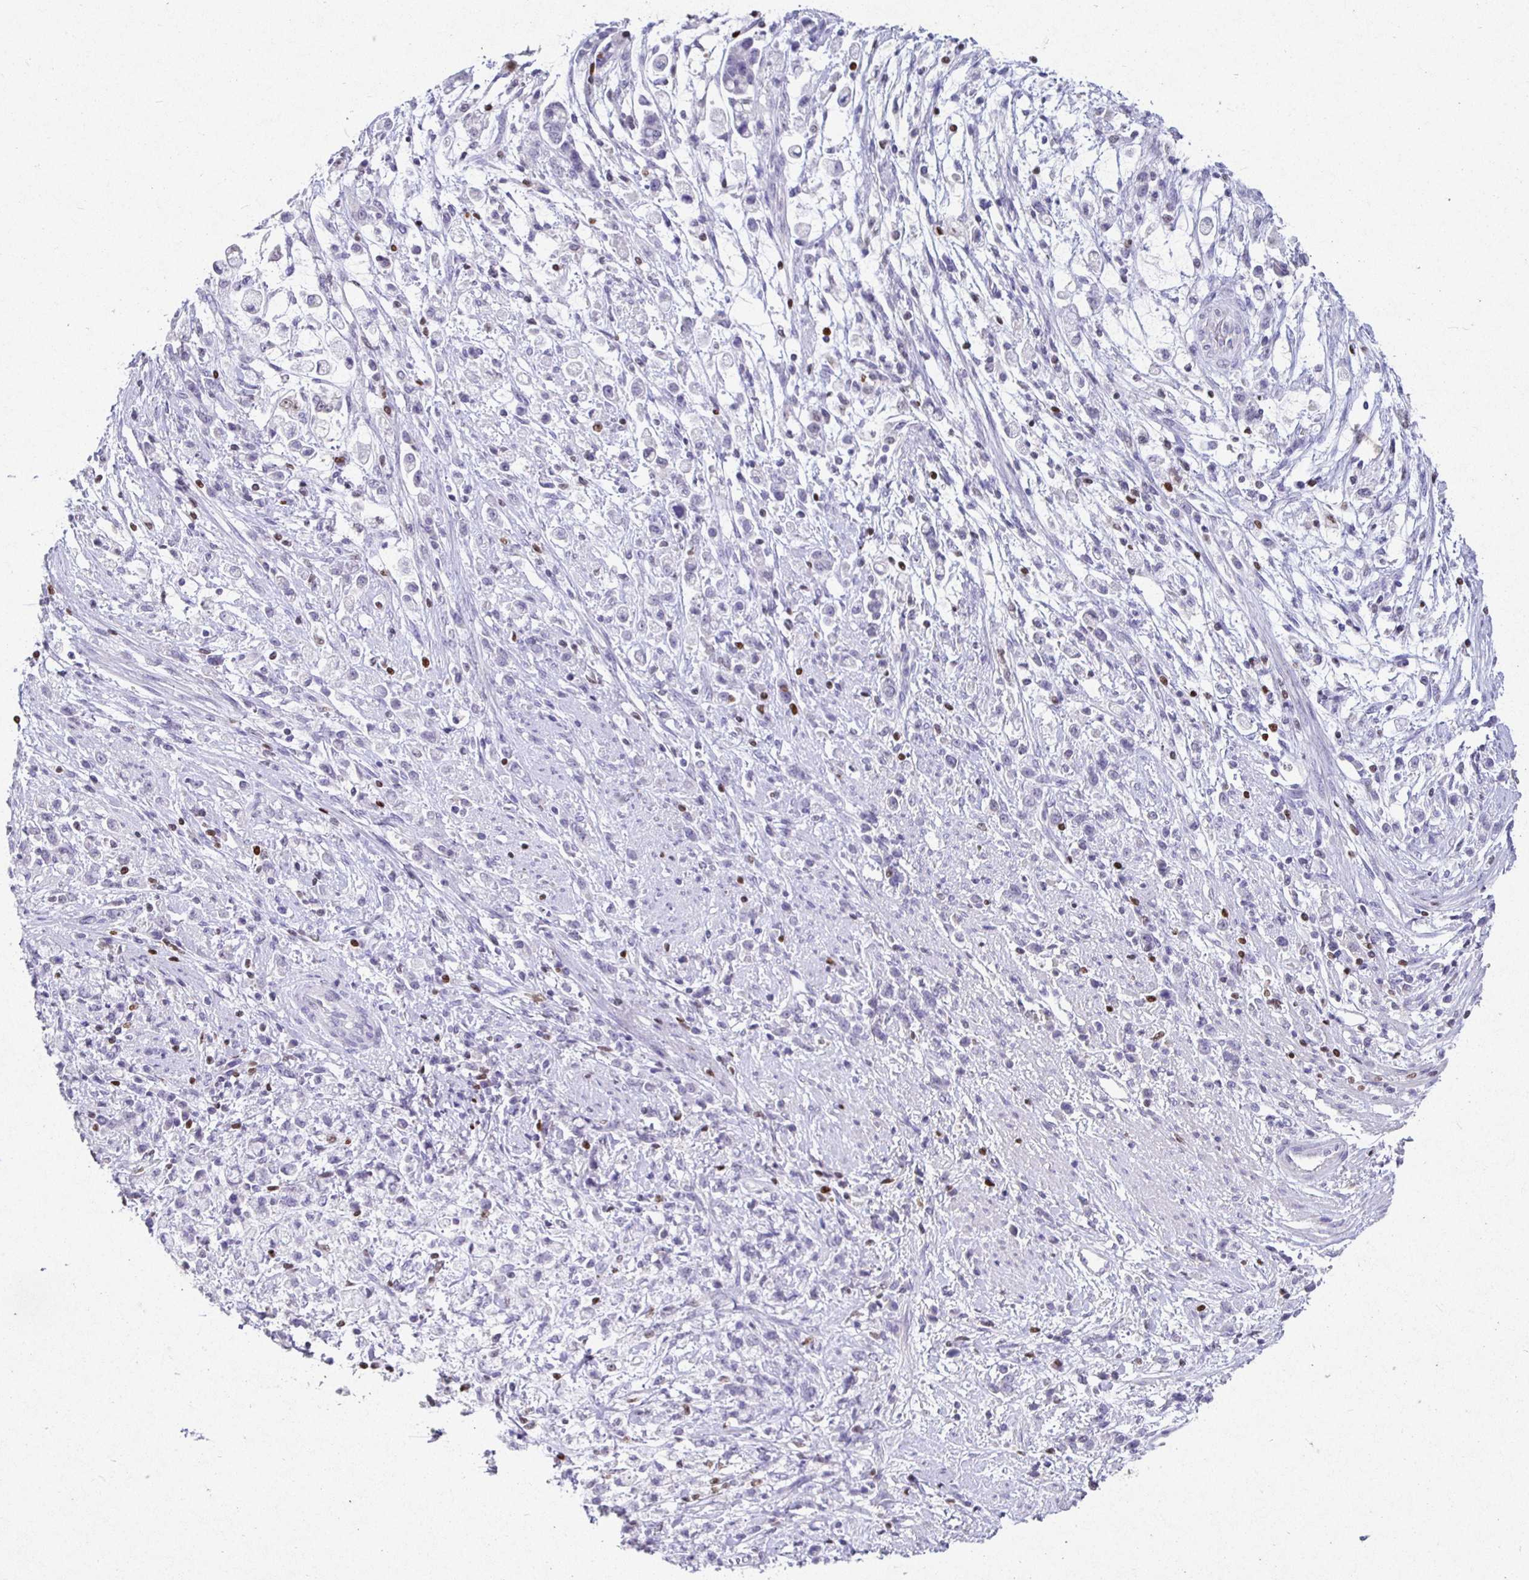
{"staining": {"intensity": "negative", "quantity": "none", "location": "none"}, "tissue": "stomach cancer", "cell_type": "Tumor cells", "image_type": "cancer", "snomed": [{"axis": "morphology", "description": "Adenocarcinoma, NOS"}, {"axis": "topography", "description": "Stomach"}], "caption": "This is an immunohistochemistry photomicrograph of stomach cancer (adenocarcinoma). There is no positivity in tumor cells.", "gene": "SATB1", "patient": {"sex": "female", "age": 60}}